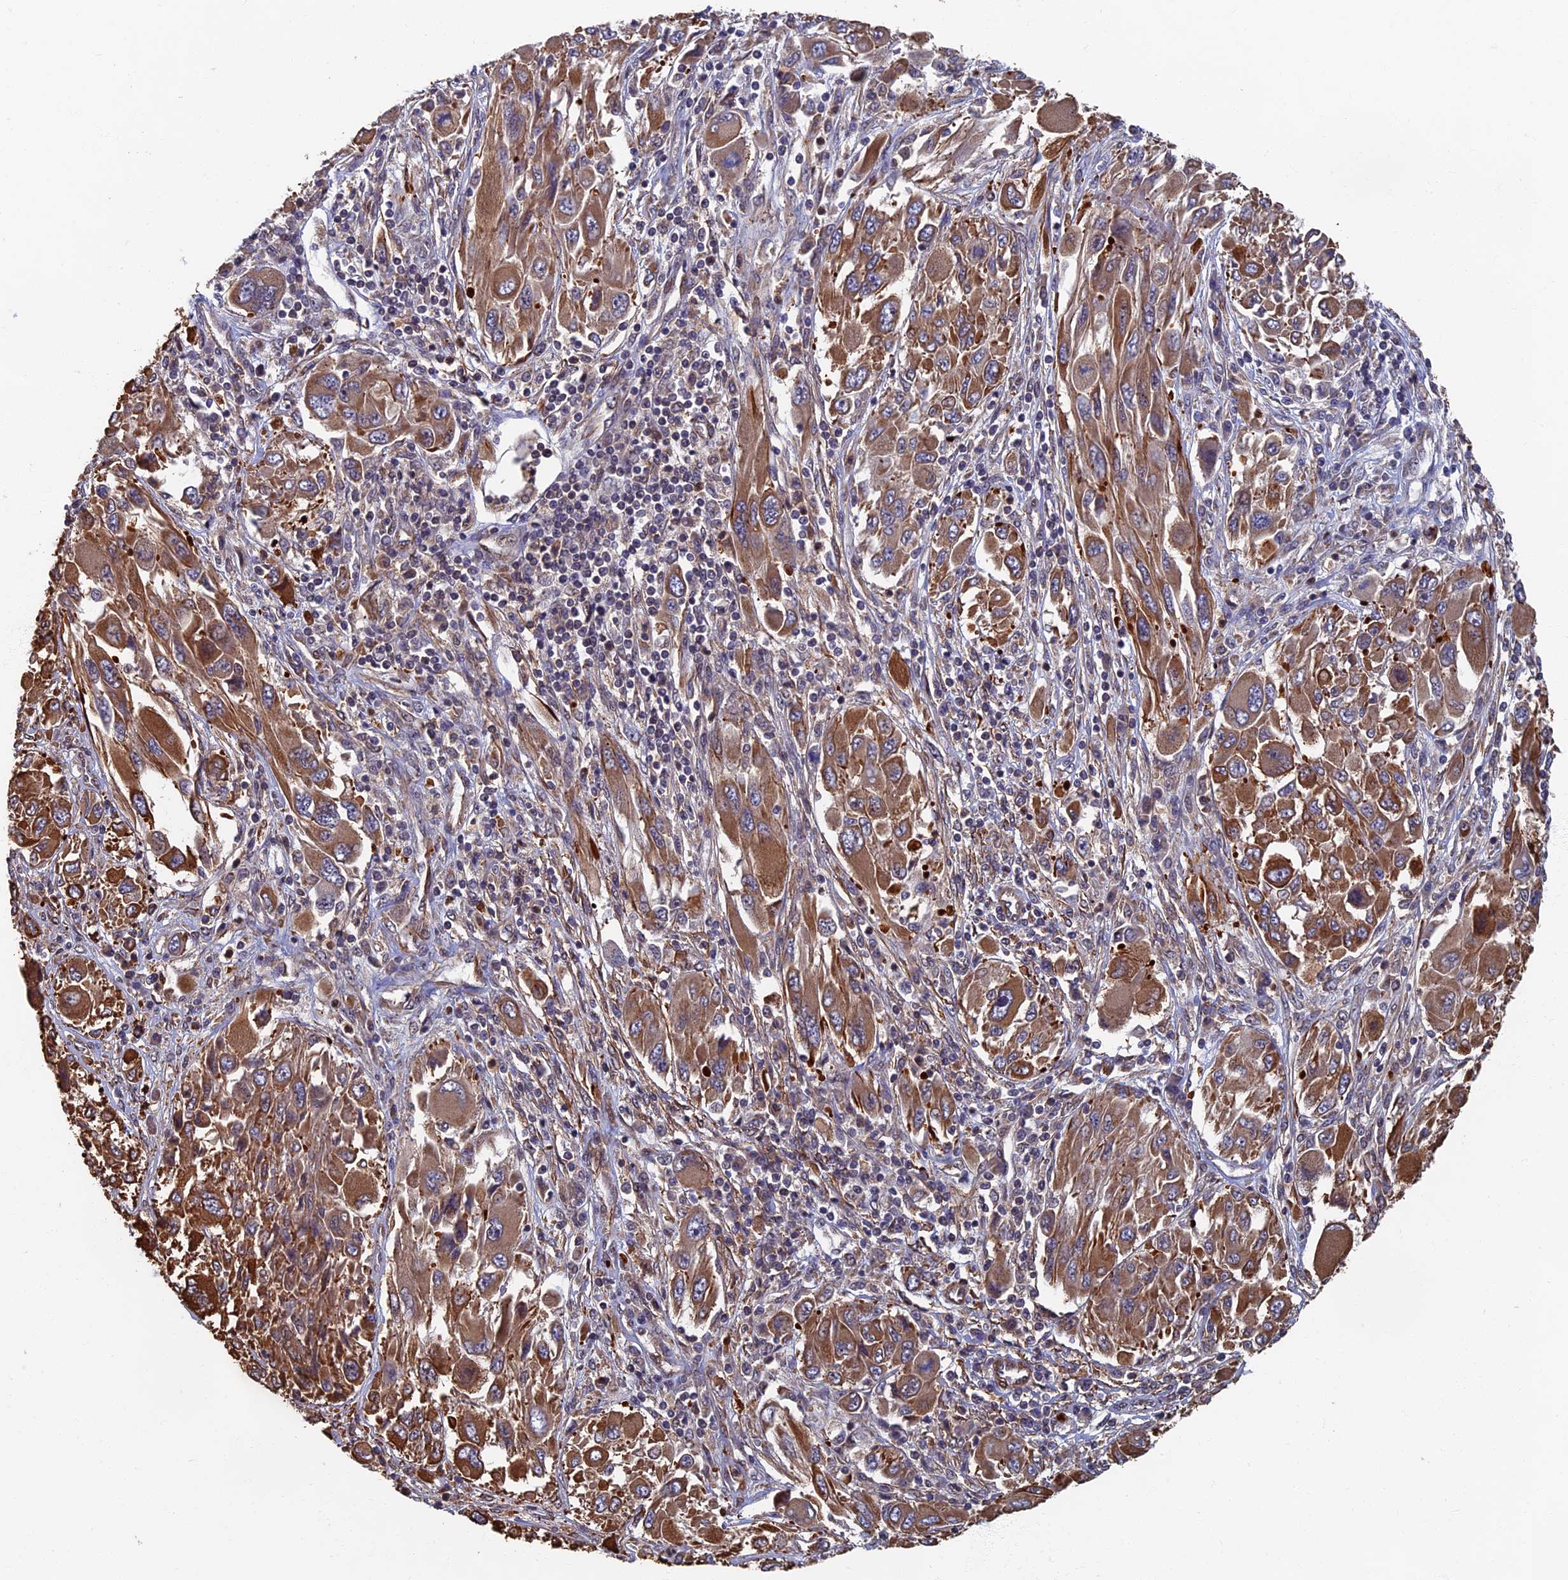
{"staining": {"intensity": "moderate", "quantity": ">75%", "location": "cytoplasmic/membranous"}, "tissue": "melanoma", "cell_type": "Tumor cells", "image_type": "cancer", "snomed": [{"axis": "morphology", "description": "Malignant melanoma, NOS"}, {"axis": "topography", "description": "Skin"}], "caption": "The histopathology image exhibits immunohistochemical staining of melanoma. There is moderate cytoplasmic/membranous staining is seen in approximately >75% of tumor cells. (DAB IHC, brown staining for protein, blue staining for nuclei).", "gene": "CTDP1", "patient": {"sex": "female", "age": 91}}